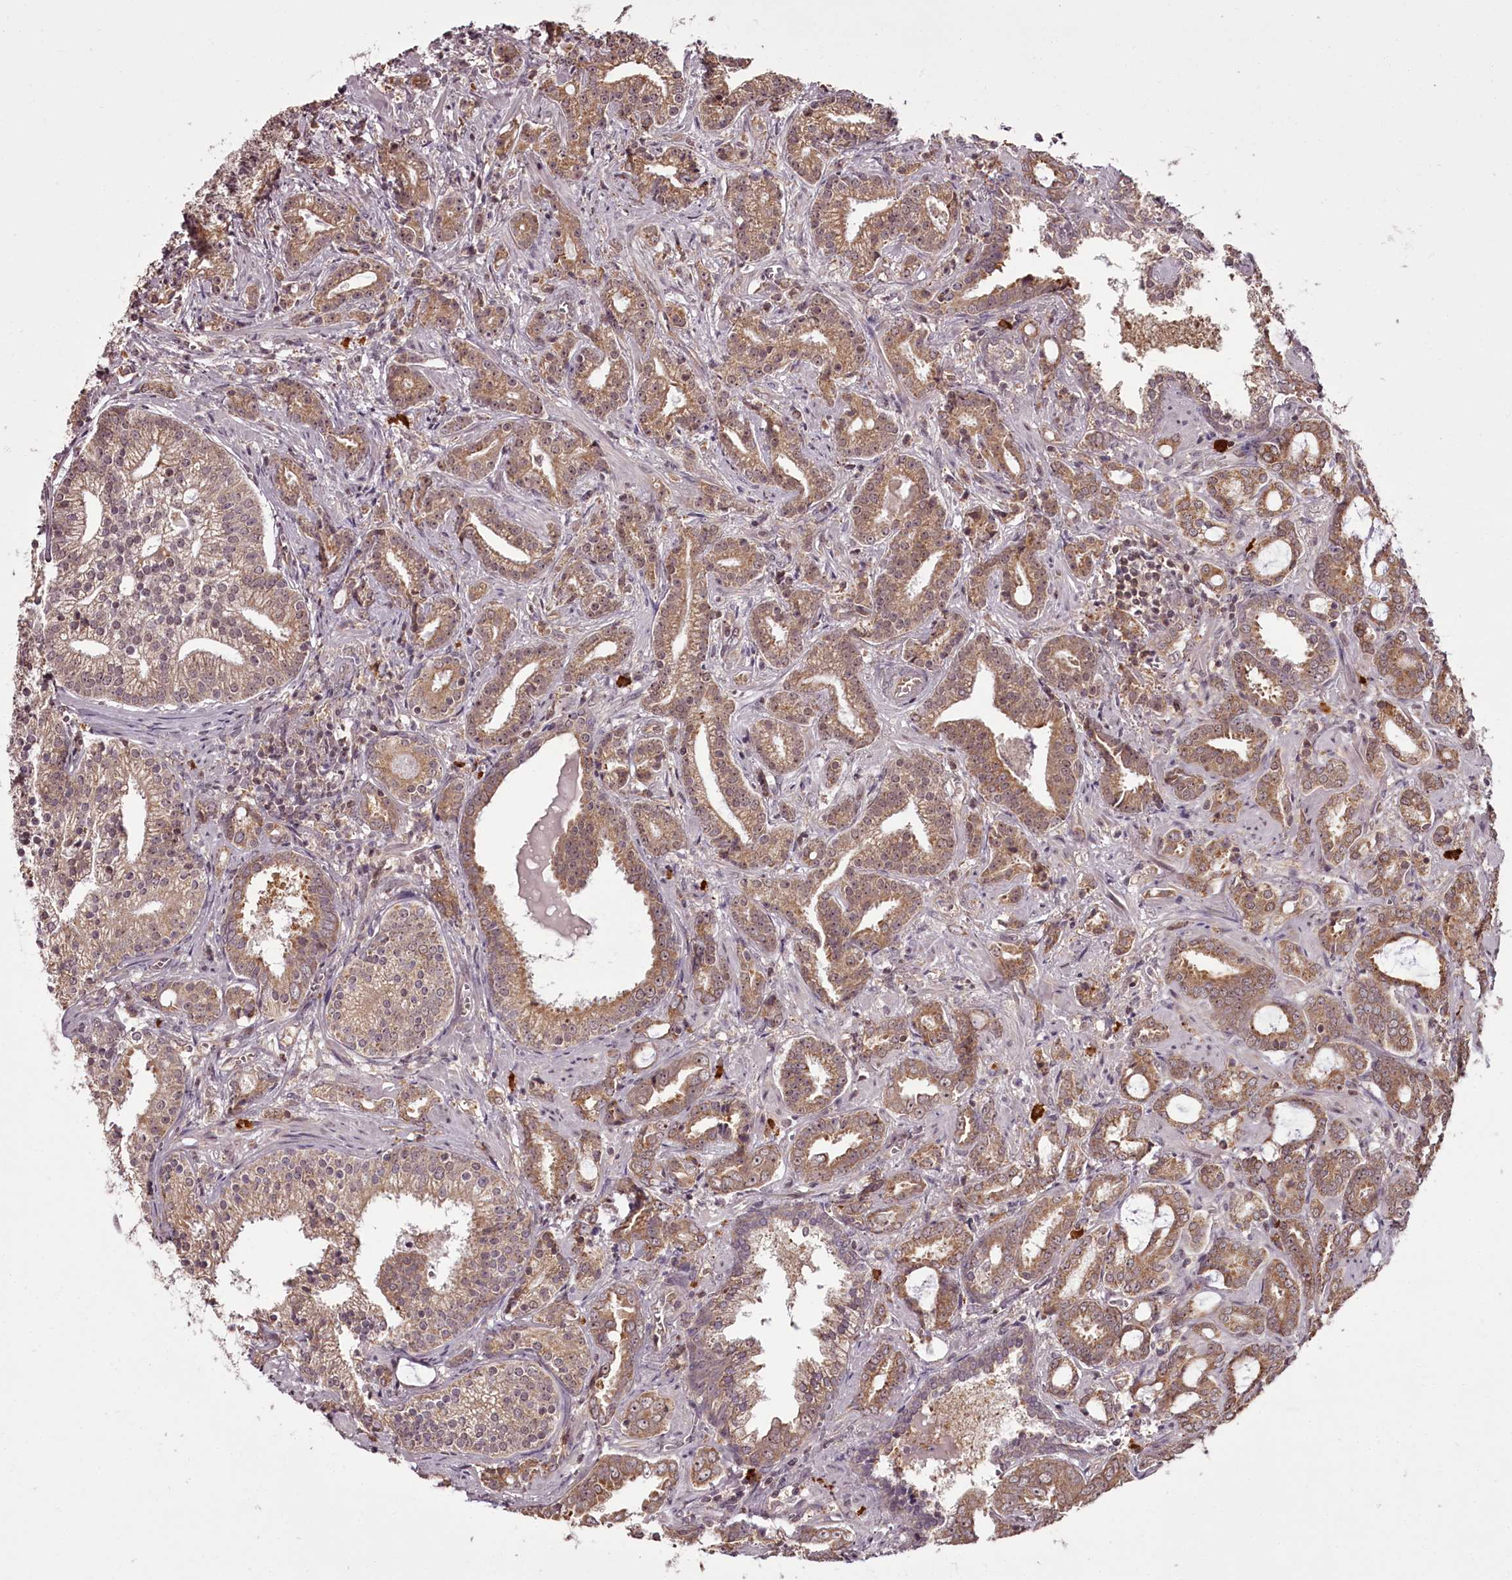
{"staining": {"intensity": "moderate", "quantity": ">75%", "location": "cytoplasmic/membranous"}, "tissue": "prostate cancer", "cell_type": "Tumor cells", "image_type": "cancer", "snomed": [{"axis": "morphology", "description": "Adenocarcinoma, High grade"}, {"axis": "topography", "description": "Prostate and seminal vesicle, NOS"}], "caption": "Prostate cancer tissue demonstrates moderate cytoplasmic/membranous staining in approximately >75% of tumor cells", "gene": "CCDC92", "patient": {"sex": "male", "age": 67}}